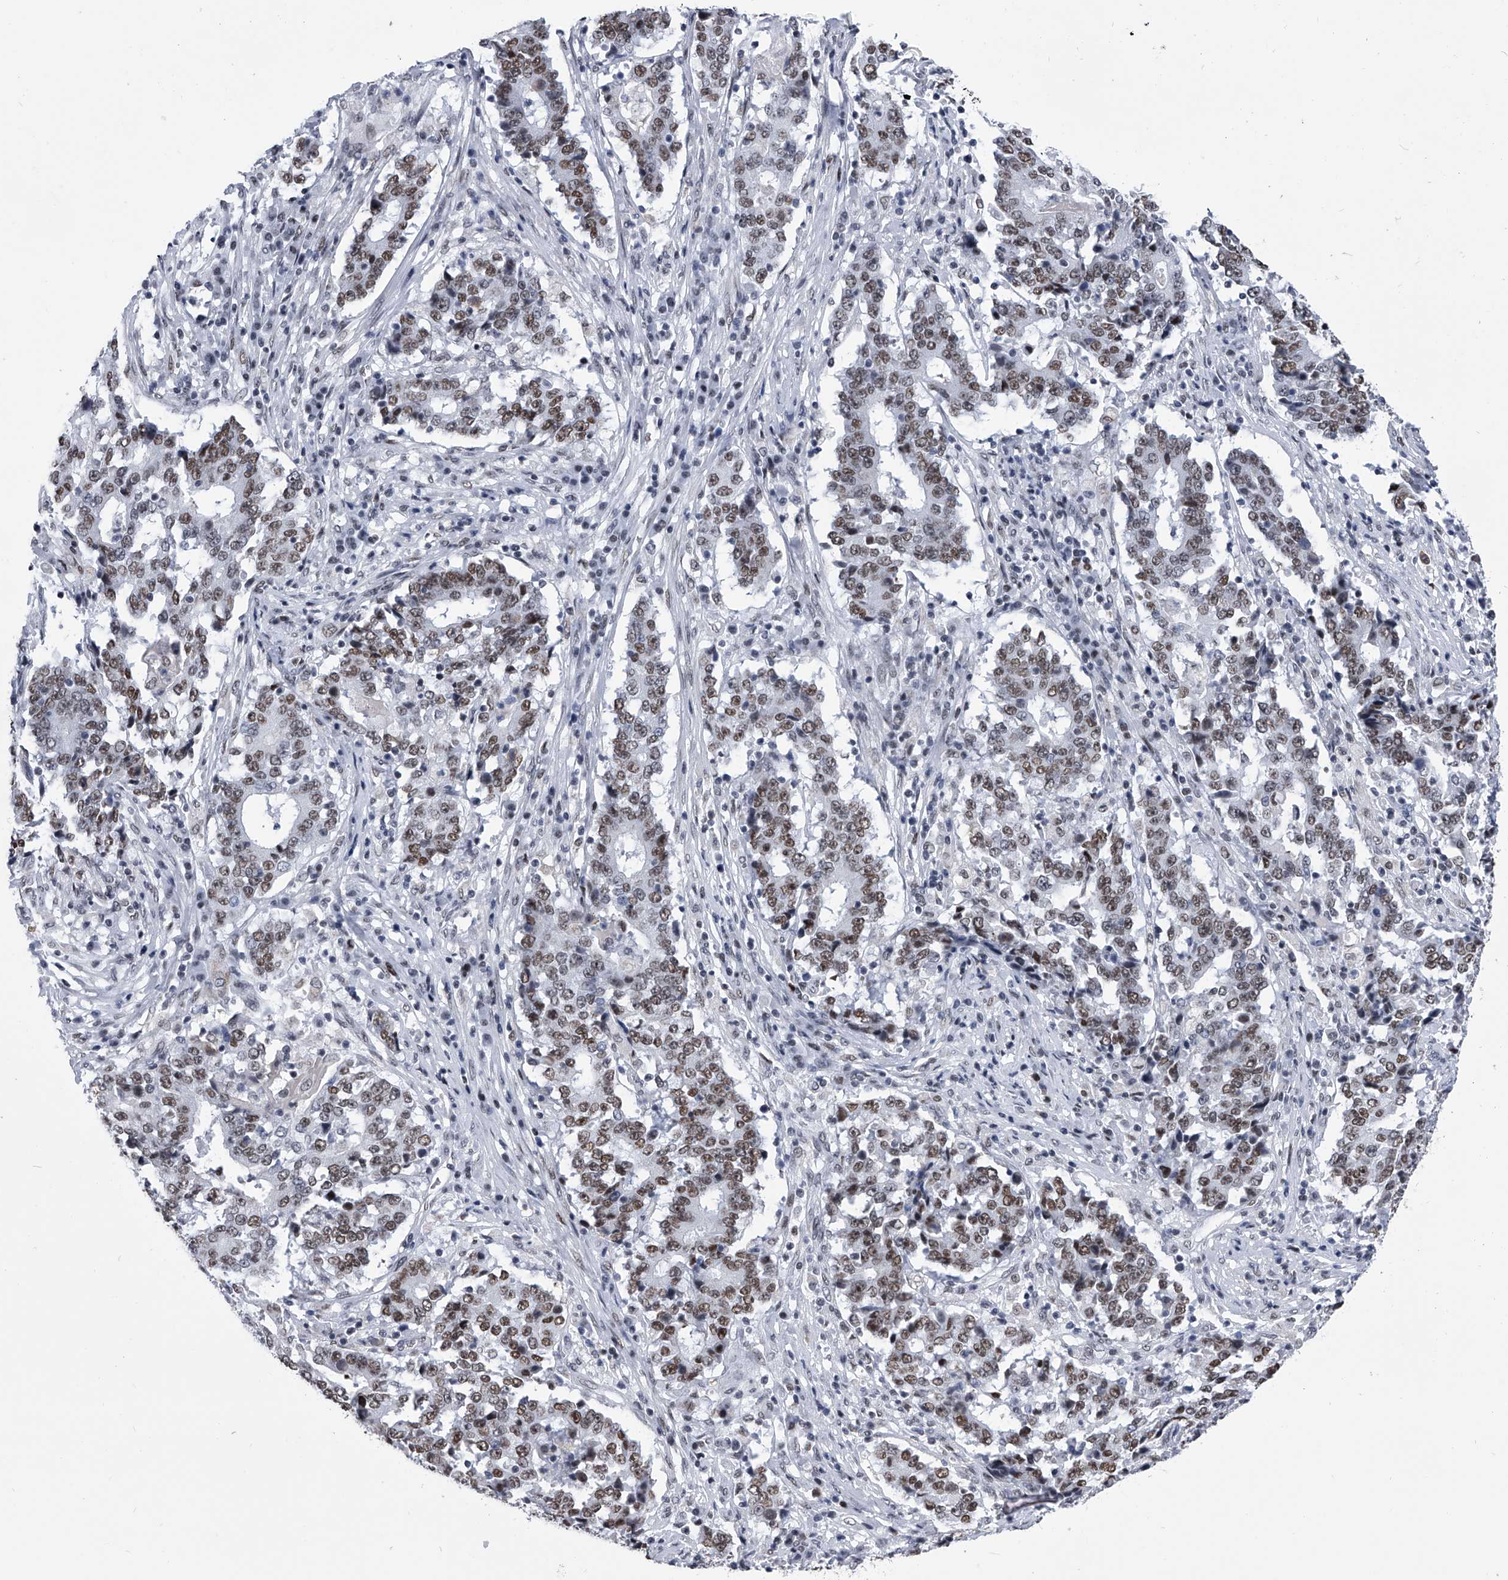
{"staining": {"intensity": "moderate", "quantity": ">75%", "location": "nuclear"}, "tissue": "stomach cancer", "cell_type": "Tumor cells", "image_type": "cancer", "snomed": [{"axis": "morphology", "description": "Adenocarcinoma, NOS"}, {"axis": "topography", "description": "Stomach"}], "caption": "Stomach cancer (adenocarcinoma) stained for a protein demonstrates moderate nuclear positivity in tumor cells.", "gene": "SIM2", "patient": {"sex": "male", "age": 59}}